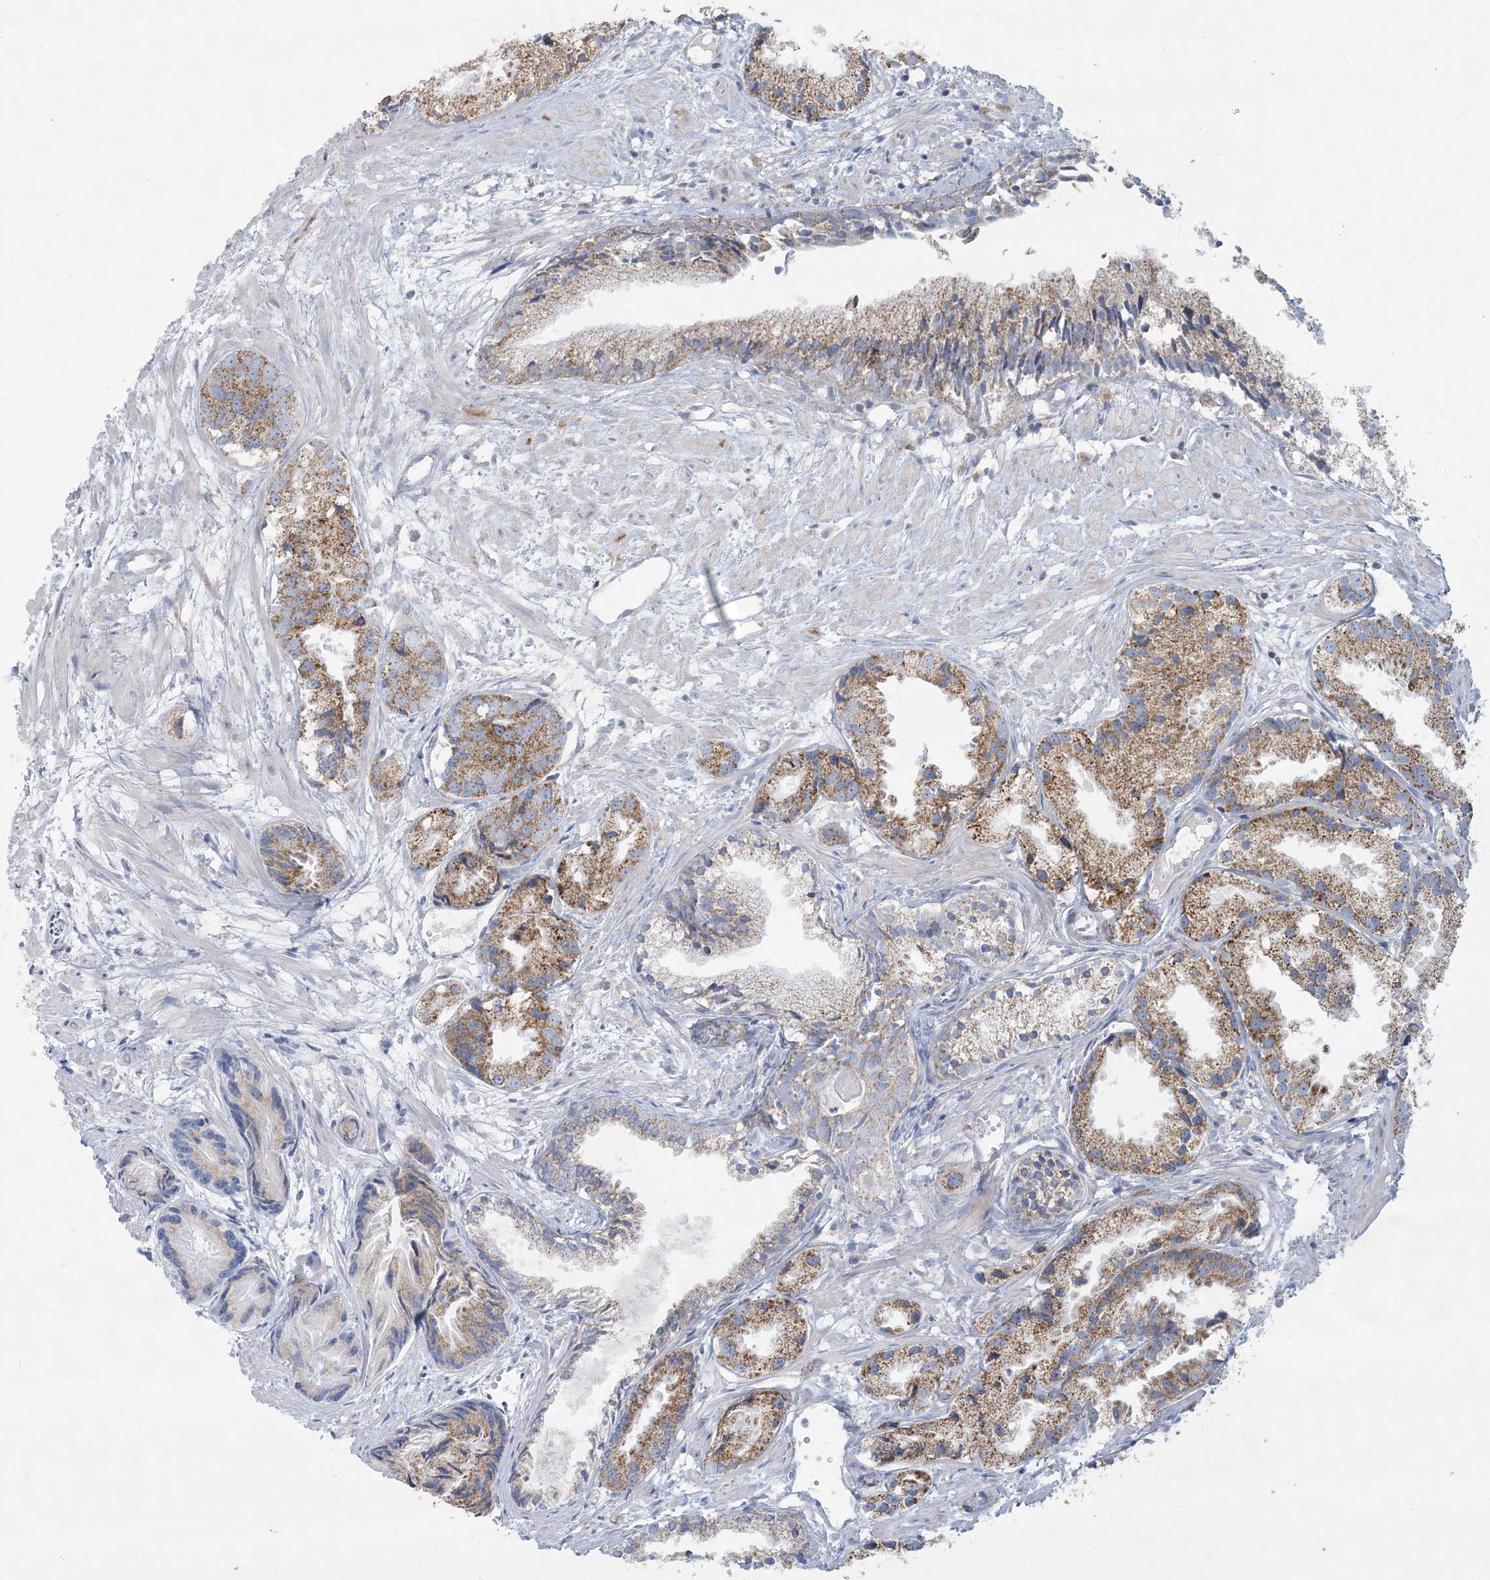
{"staining": {"intensity": "moderate", "quantity": ">75%", "location": "cytoplasmic/membranous"}, "tissue": "prostate cancer", "cell_type": "Tumor cells", "image_type": "cancer", "snomed": [{"axis": "morphology", "description": "Adenocarcinoma, Low grade"}, {"axis": "topography", "description": "Prostate"}], "caption": "Protein expression analysis of human prostate adenocarcinoma (low-grade) reveals moderate cytoplasmic/membranous positivity in about >75% of tumor cells. (Brightfield microscopy of DAB IHC at high magnification).", "gene": "TBC1D7", "patient": {"sex": "male", "age": 88}}